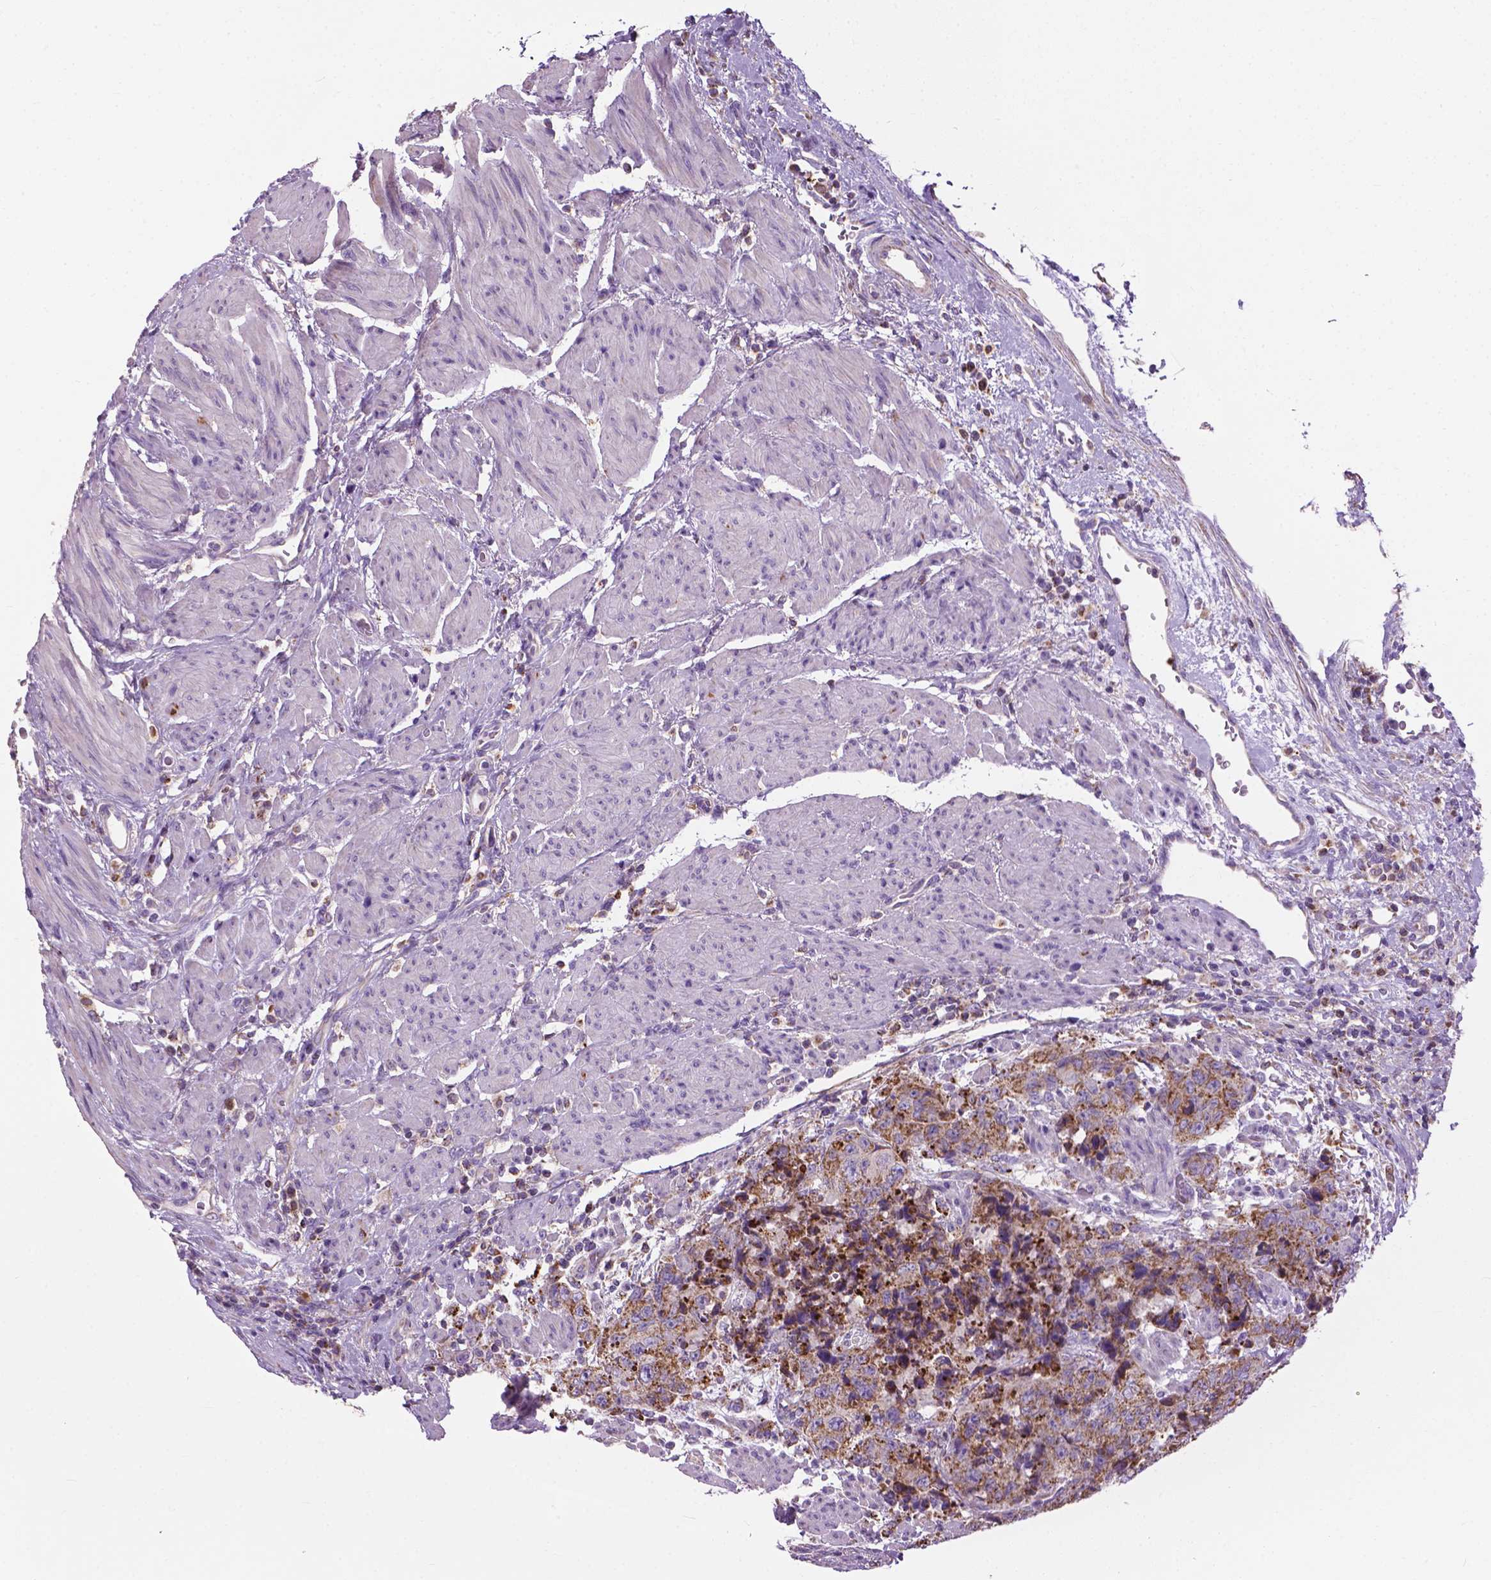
{"staining": {"intensity": "strong", "quantity": ">75%", "location": "cytoplasmic/membranous"}, "tissue": "urothelial cancer", "cell_type": "Tumor cells", "image_type": "cancer", "snomed": [{"axis": "morphology", "description": "Urothelial carcinoma, High grade"}, {"axis": "topography", "description": "Urinary bladder"}], "caption": "Urothelial cancer stained with DAB (3,3'-diaminobenzidine) immunohistochemistry demonstrates high levels of strong cytoplasmic/membranous positivity in about >75% of tumor cells. (DAB (3,3'-diaminobenzidine) IHC, brown staining for protein, blue staining for nuclei).", "gene": "VDAC1", "patient": {"sex": "female", "age": 78}}